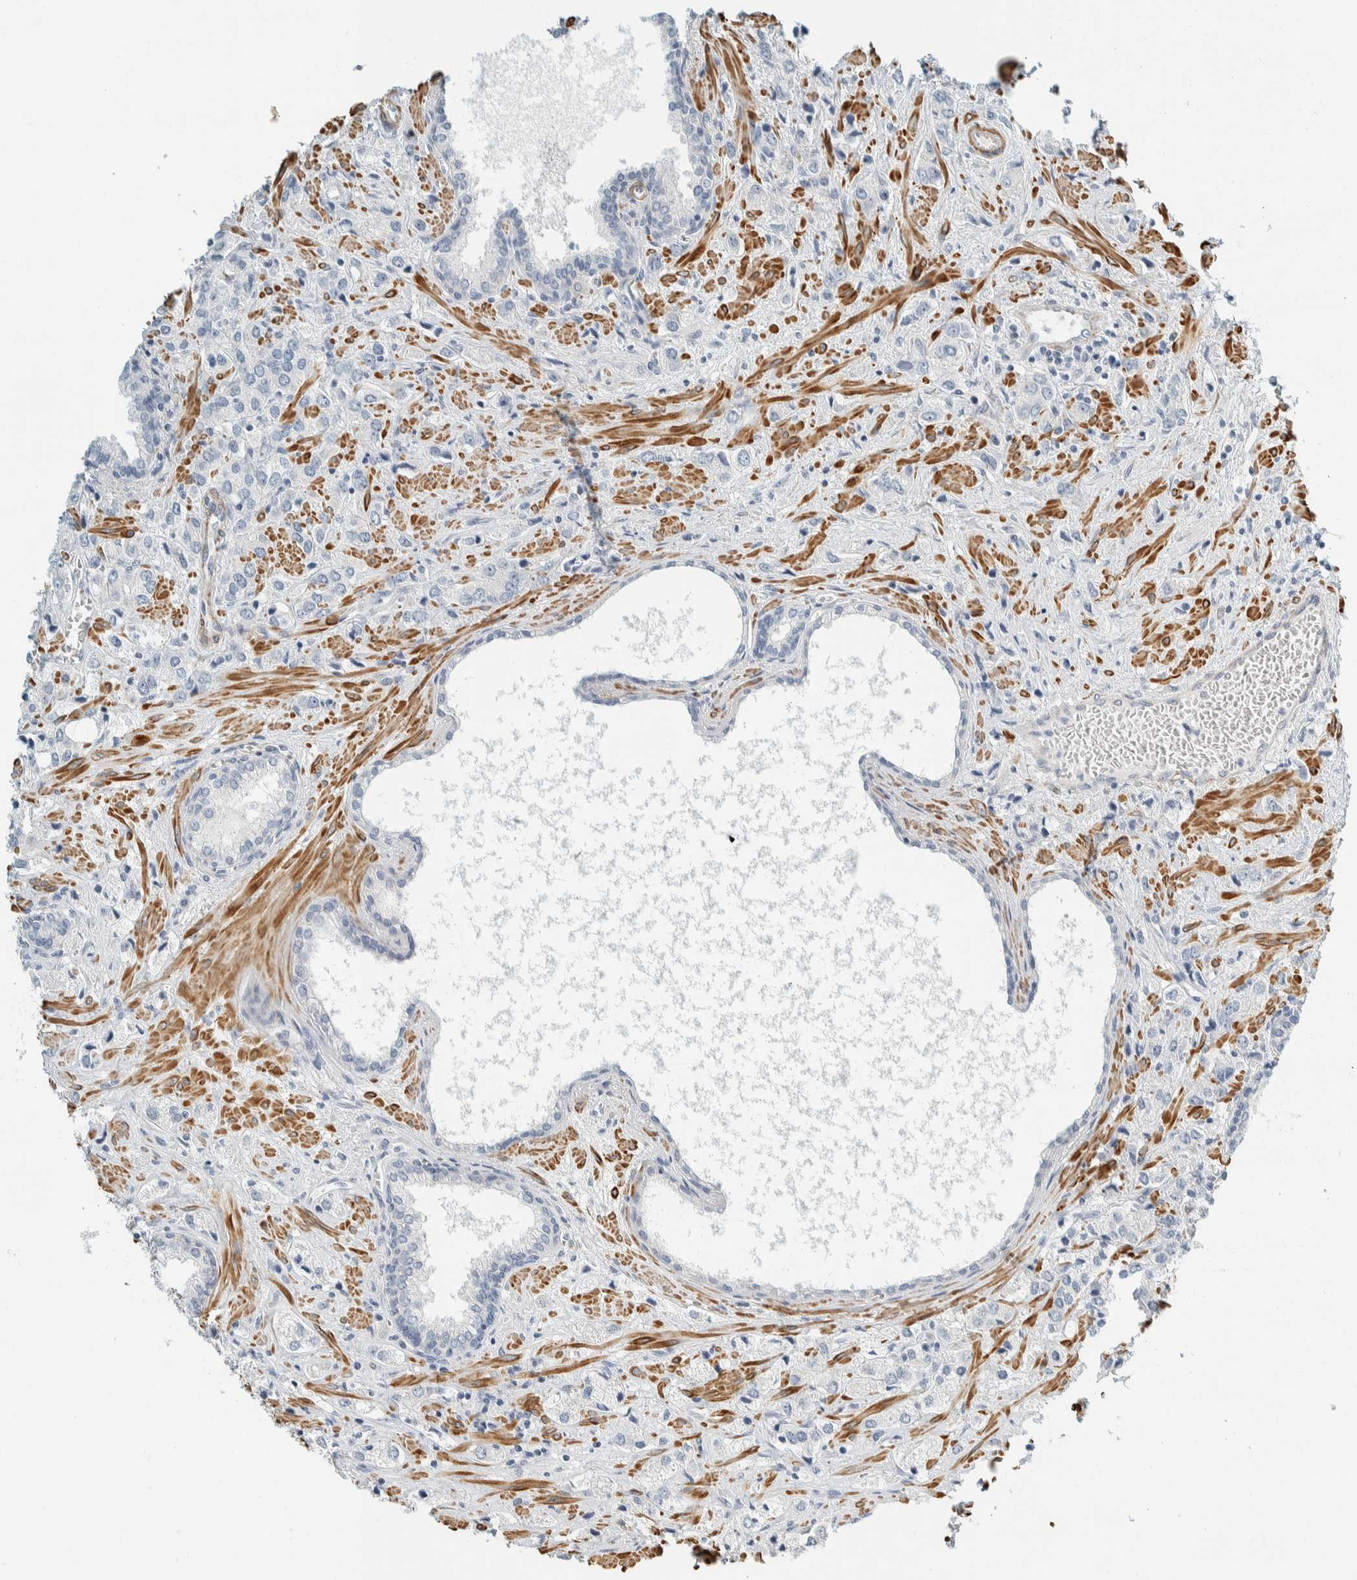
{"staining": {"intensity": "negative", "quantity": "none", "location": "none"}, "tissue": "prostate cancer", "cell_type": "Tumor cells", "image_type": "cancer", "snomed": [{"axis": "morphology", "description": "Adenocarcinoma, High grade"}, {"axis": "topography", "description": "Prostate"}], "caption": "Immunohistochemistry (IHC) of prostate cancer displays no expression in tumor cells.", "gene": "CDR2", "patient": {"sex": "male", "age": 66}}